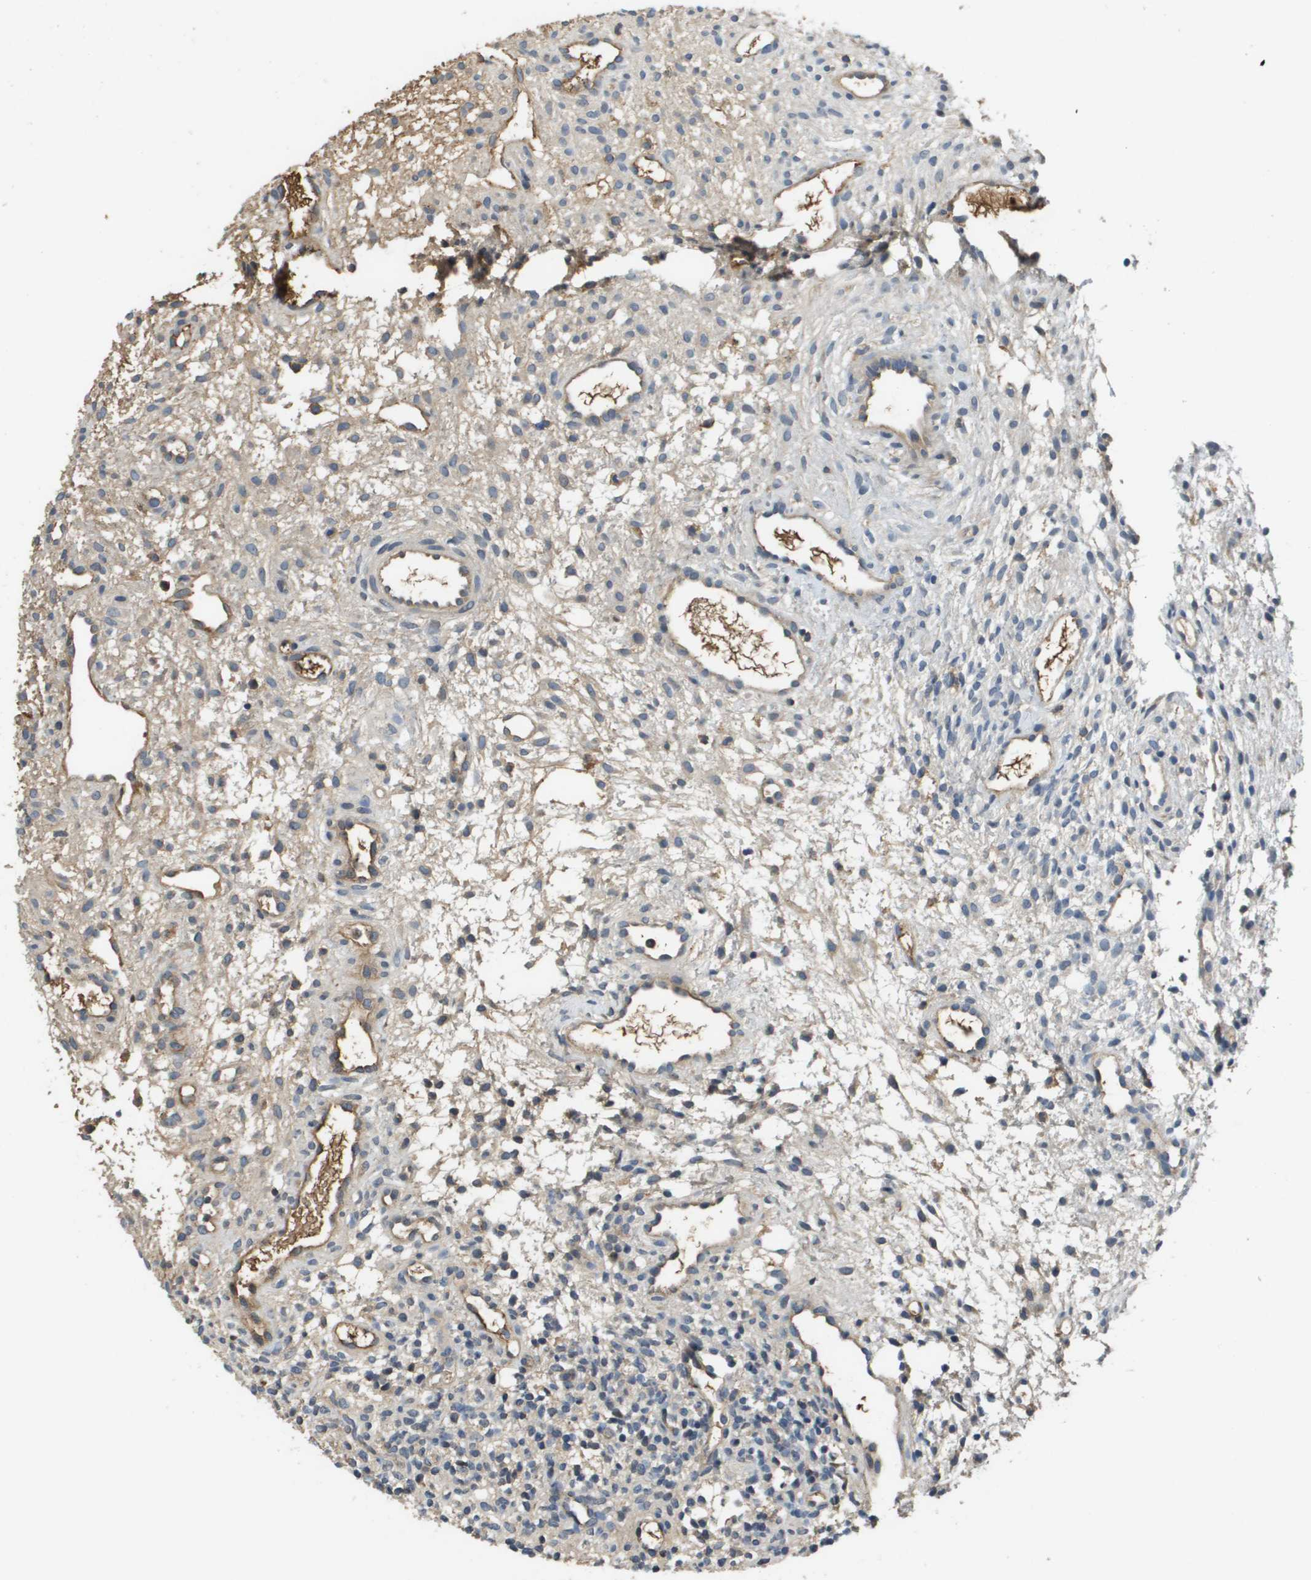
{"staining": {"intensity": "negative", "quantity": "none", "location": "none"}, "tissue": "ovary", "cell_type": "Ovarian stroma cells", "image_type": "normal", "snomed": [{"axis": "morphology", "description": "Normal tissue, NOS"}, {"axis": "morphology", "description": "Cyst, NOS"}, {"axis": "topography", "description": "Ovary"}], "caption": "IHC photomicrograph of benign human ovary stained for a protein (brown), which reveals no staining in ovarian stroma cells. The staining is performed using DAB brown chromogen with nuclei counter-stained in using hematoxylin.", "gene": "SLC16A3", "patient": {"sex": "female", "age": 18}}